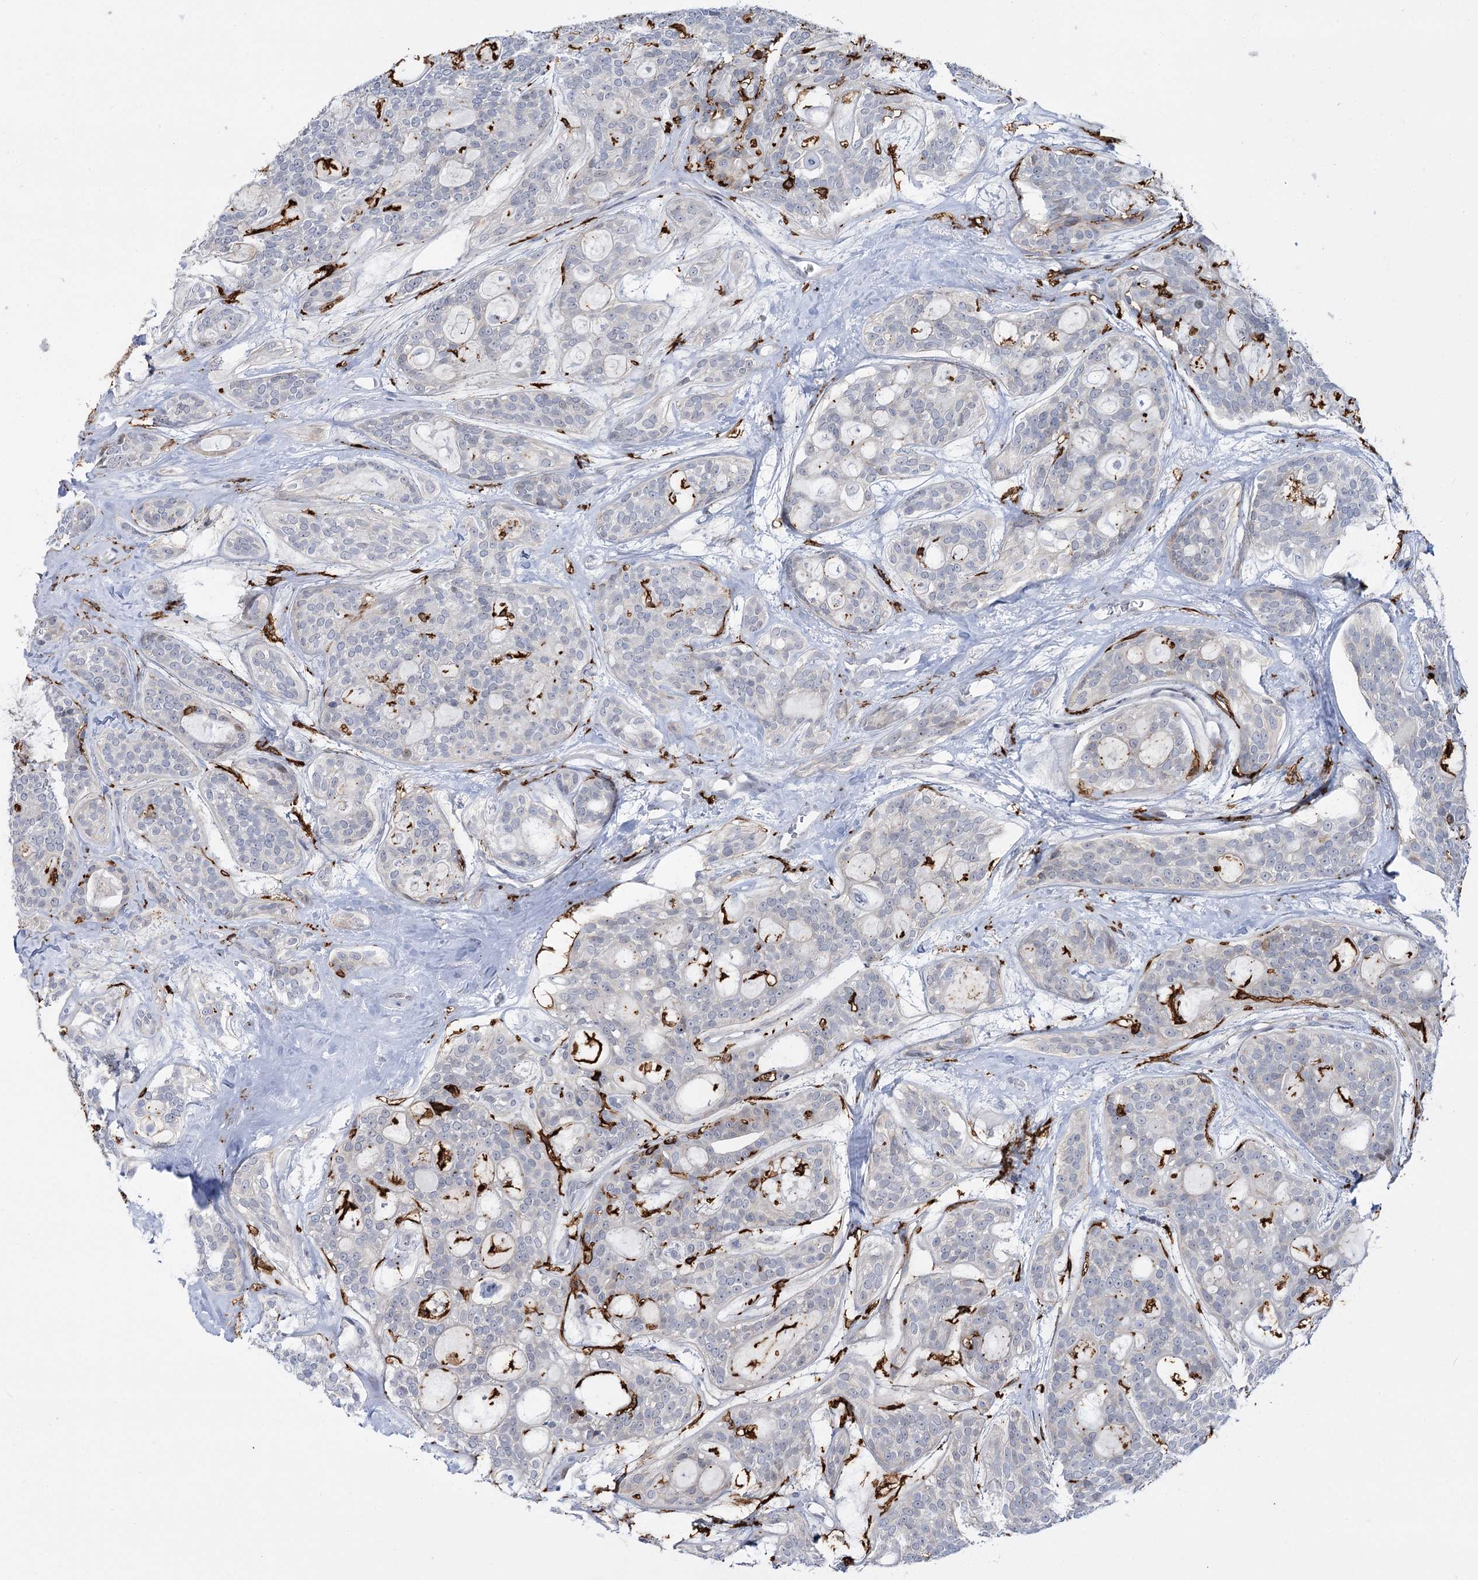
{"staining": {"intensity": "negative", "quantity": "none", "location": "none"}, "tissue": "head and neck cancer", "cell_type": "Tumor cells", "image_type": "cancer", "snomed": [{"axis": "morphology", "description": "Adenocarcinoma, NOS"}, {"axis": "topography", "description": "Head-Neck"}], "caption": "DAB immunohistochemical staining of adenocarcinoma (head and neck) exhibits no significant positivity in tumor cells. (Immunohistochemistry, brightfield microscopy, high magnification).", "gene": "PIWIL4", "patient": {"sex": "male", "age": 66}}